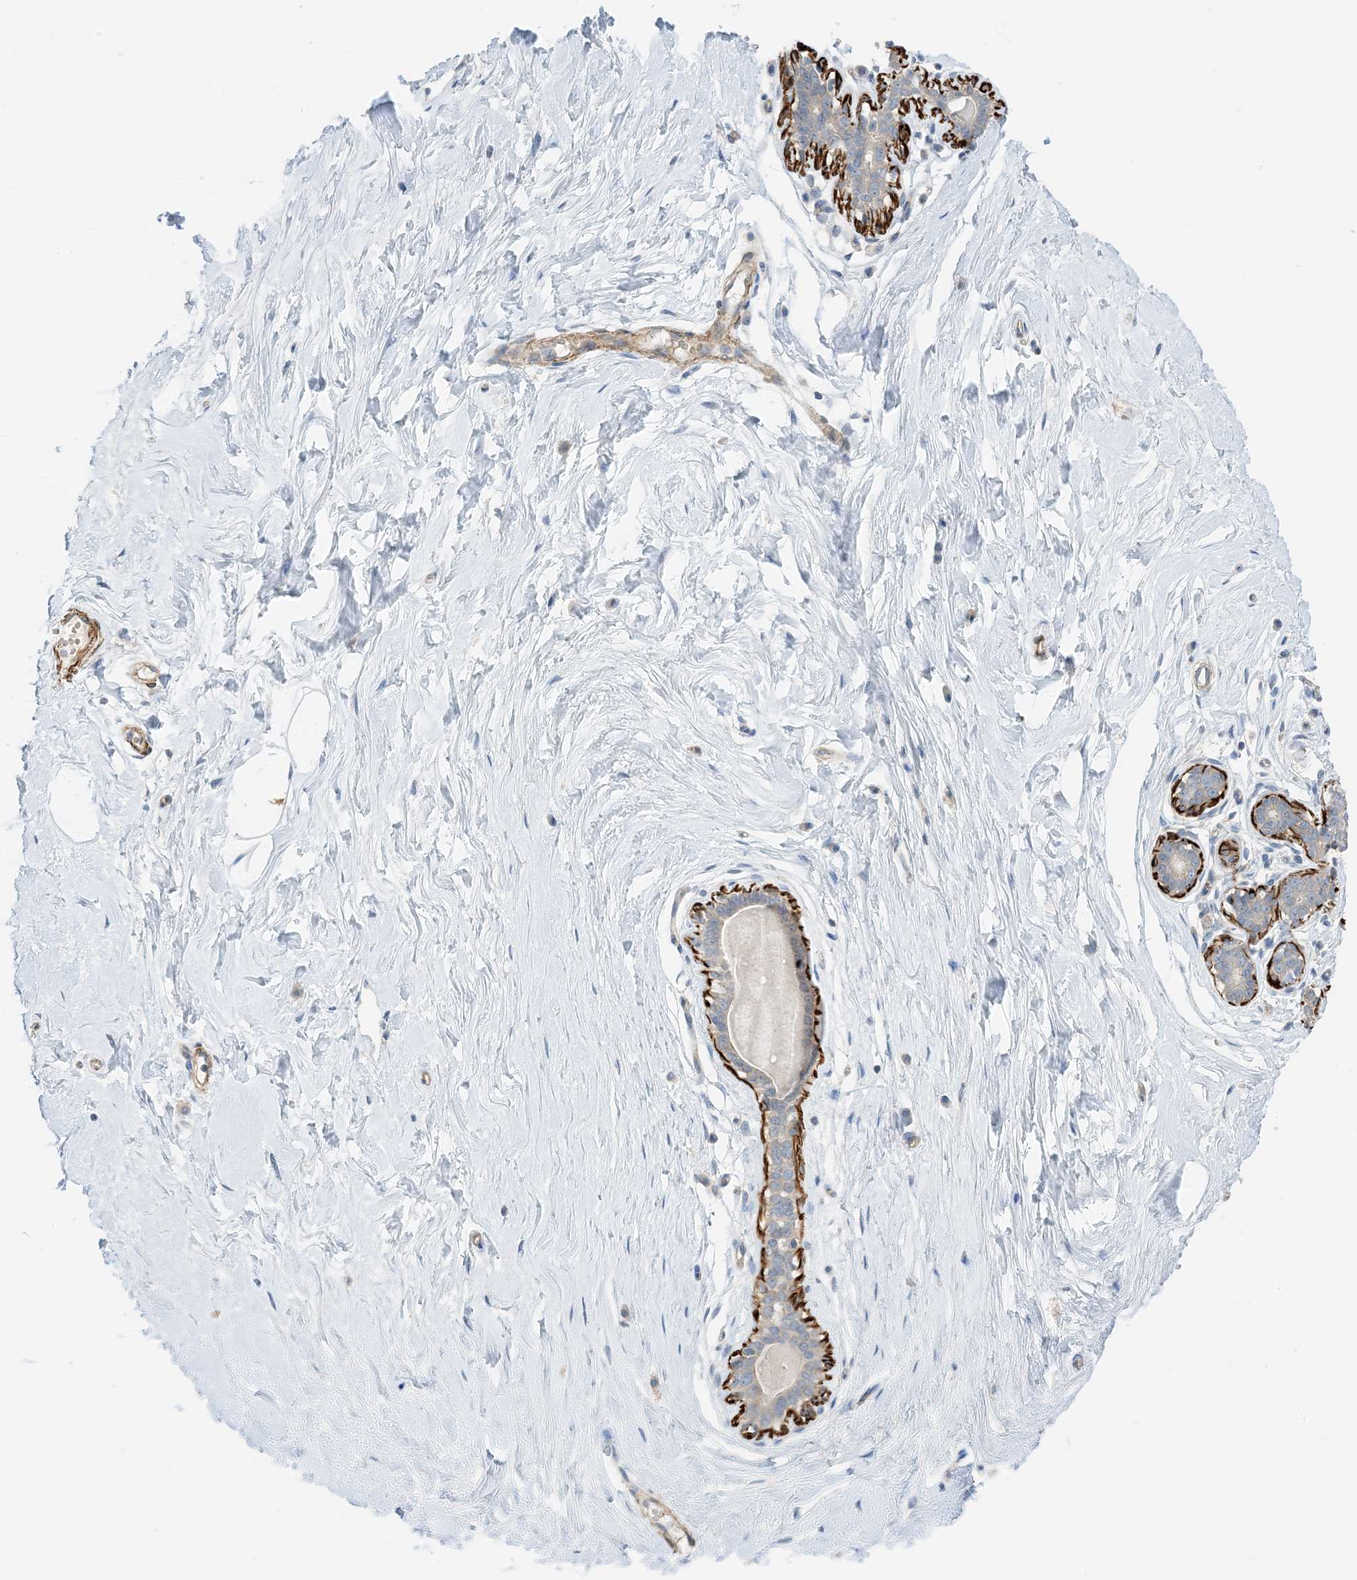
{"staining": {"intensity": "negative", "quantity": "none", "location": "none"}, "tissue": "breast", "cell_type": "Adipocytes", "image_type": "normal", "snomed": [{"axis": "morphology", "description": "Normal tissue, NOS"}, {"axis": "morphology", "description": "Adenoma, NOS"}, {"axis": "topography", "description": "Breast"}], "caption": "The image exhibits no significant positivity in adipocytes of breast. The staining is performed using DAB brown chromogen with nuclei counter-stained in using hematoxylin.", "gene": "KIFBP", "patient": {"sex": "female", "age": 23}}